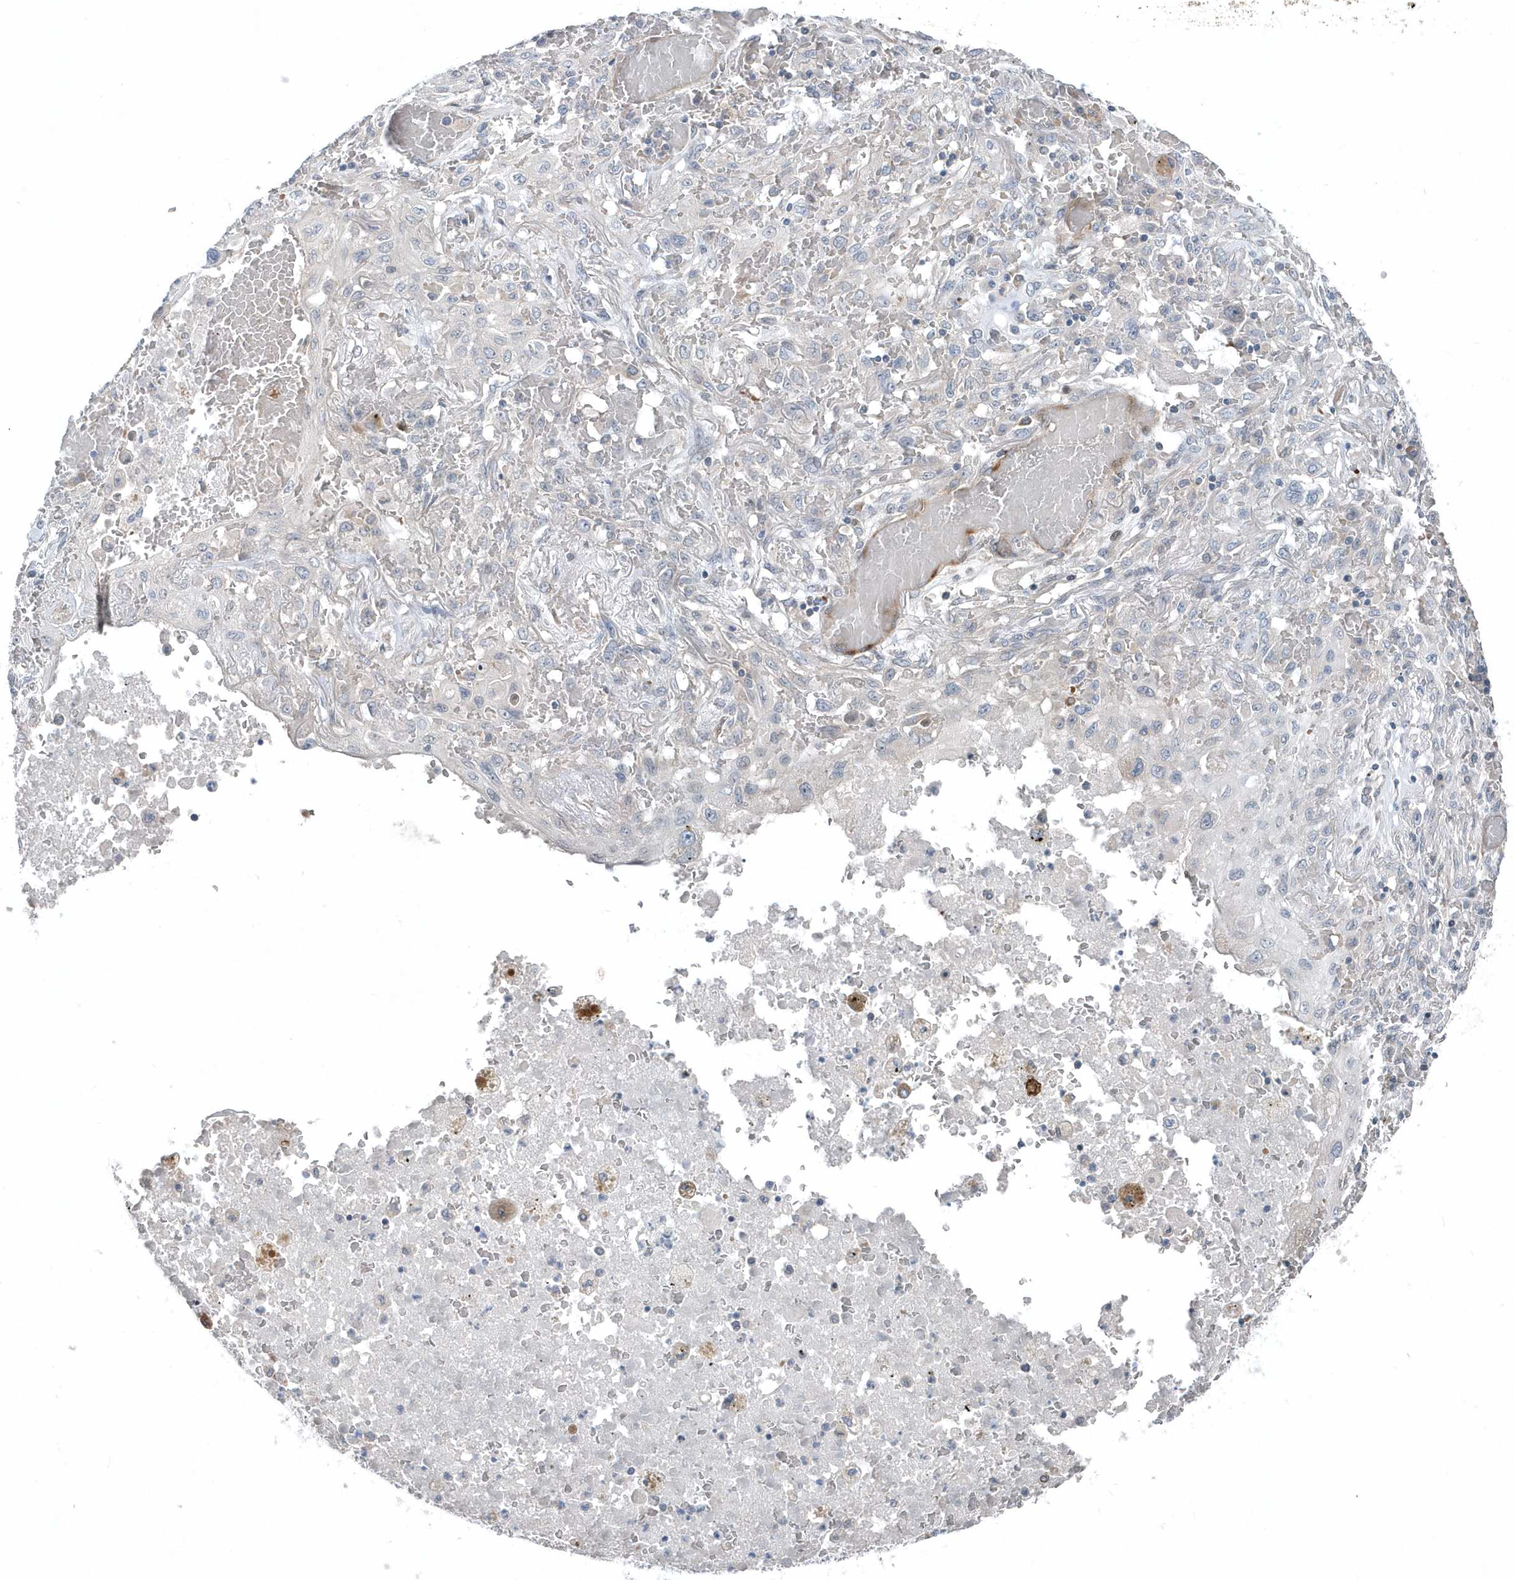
{"staining": {"intensity": "negative", "quantity": "none", "location": "none"}, "tissue": "lung cancer", "cell_type": "Tumor cells", "image_type": "cancer", "snomed": [{"axis": "morphology", "description": "Squamous cell carcinoma, NOS"}, {"axis": "topography", "description": "Lung"}], "caption": "Photomicrograph shows no protein staining in tumor cells of lung cancer (squamous cell carcinoma) tissue.", "gene": "MCC", "patient": {"sex": "female", "age": 47}}